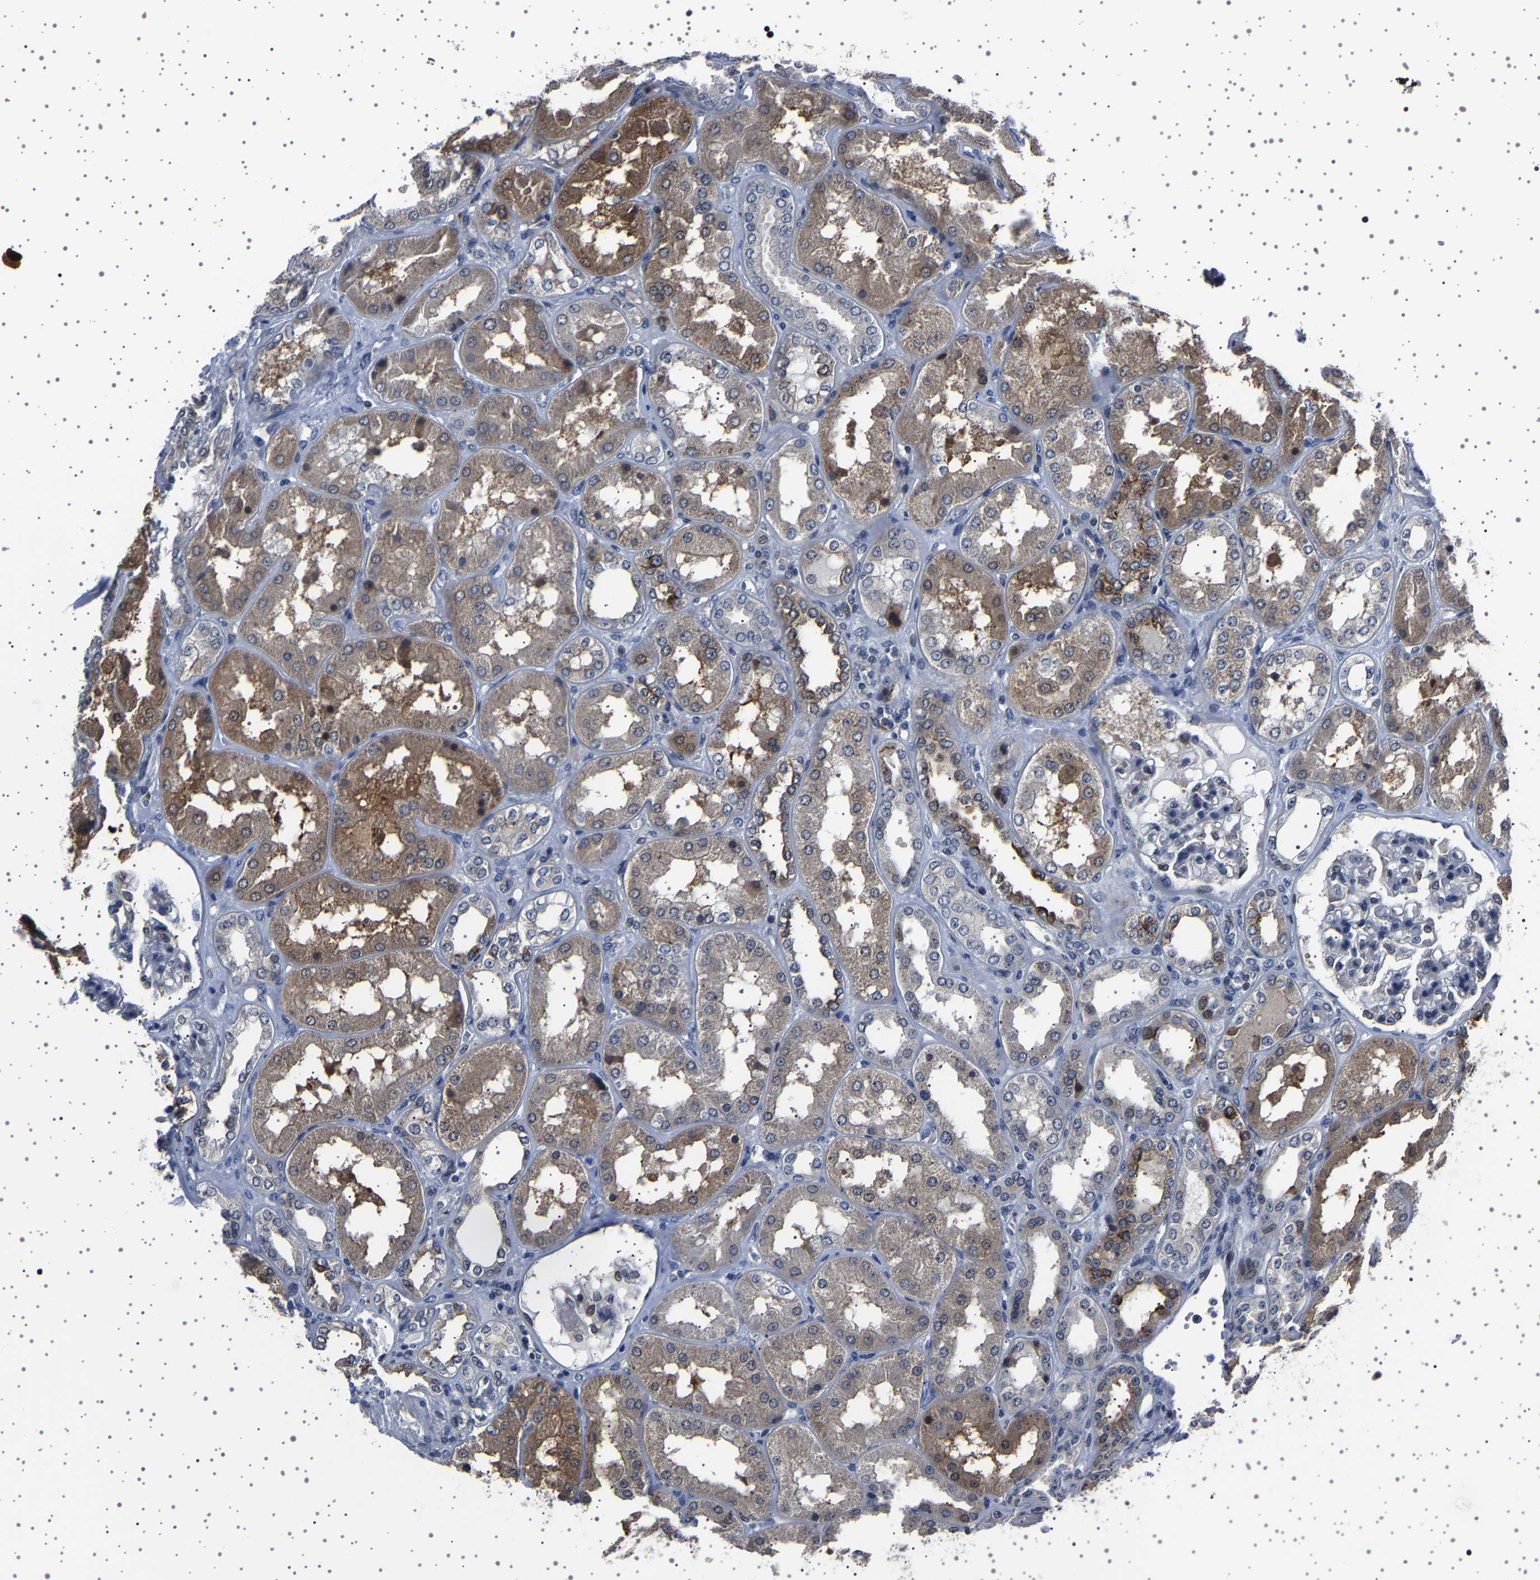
{"staining": {"intensity": "weak", "quantity": "<25%", "location": "cytoplasmic/membranous"}, "tissue": "kidney", "cell_type": "Cells in glomeruli", "image_type": "normal", "snomed": [{"axis": "morphology", "description": "Normal tissue, NOS"}, {"axis": "topography", "description": "Kidney"}], "caption": "Photomicrograph shows no protein positivity in cells in glomeruli of benign kidney. (DAB immunohistochemistry visualized using brightfield microscopy, high magnification).", "gene": "IL10RB", "patient": {"sex": "female", "age": 56}}